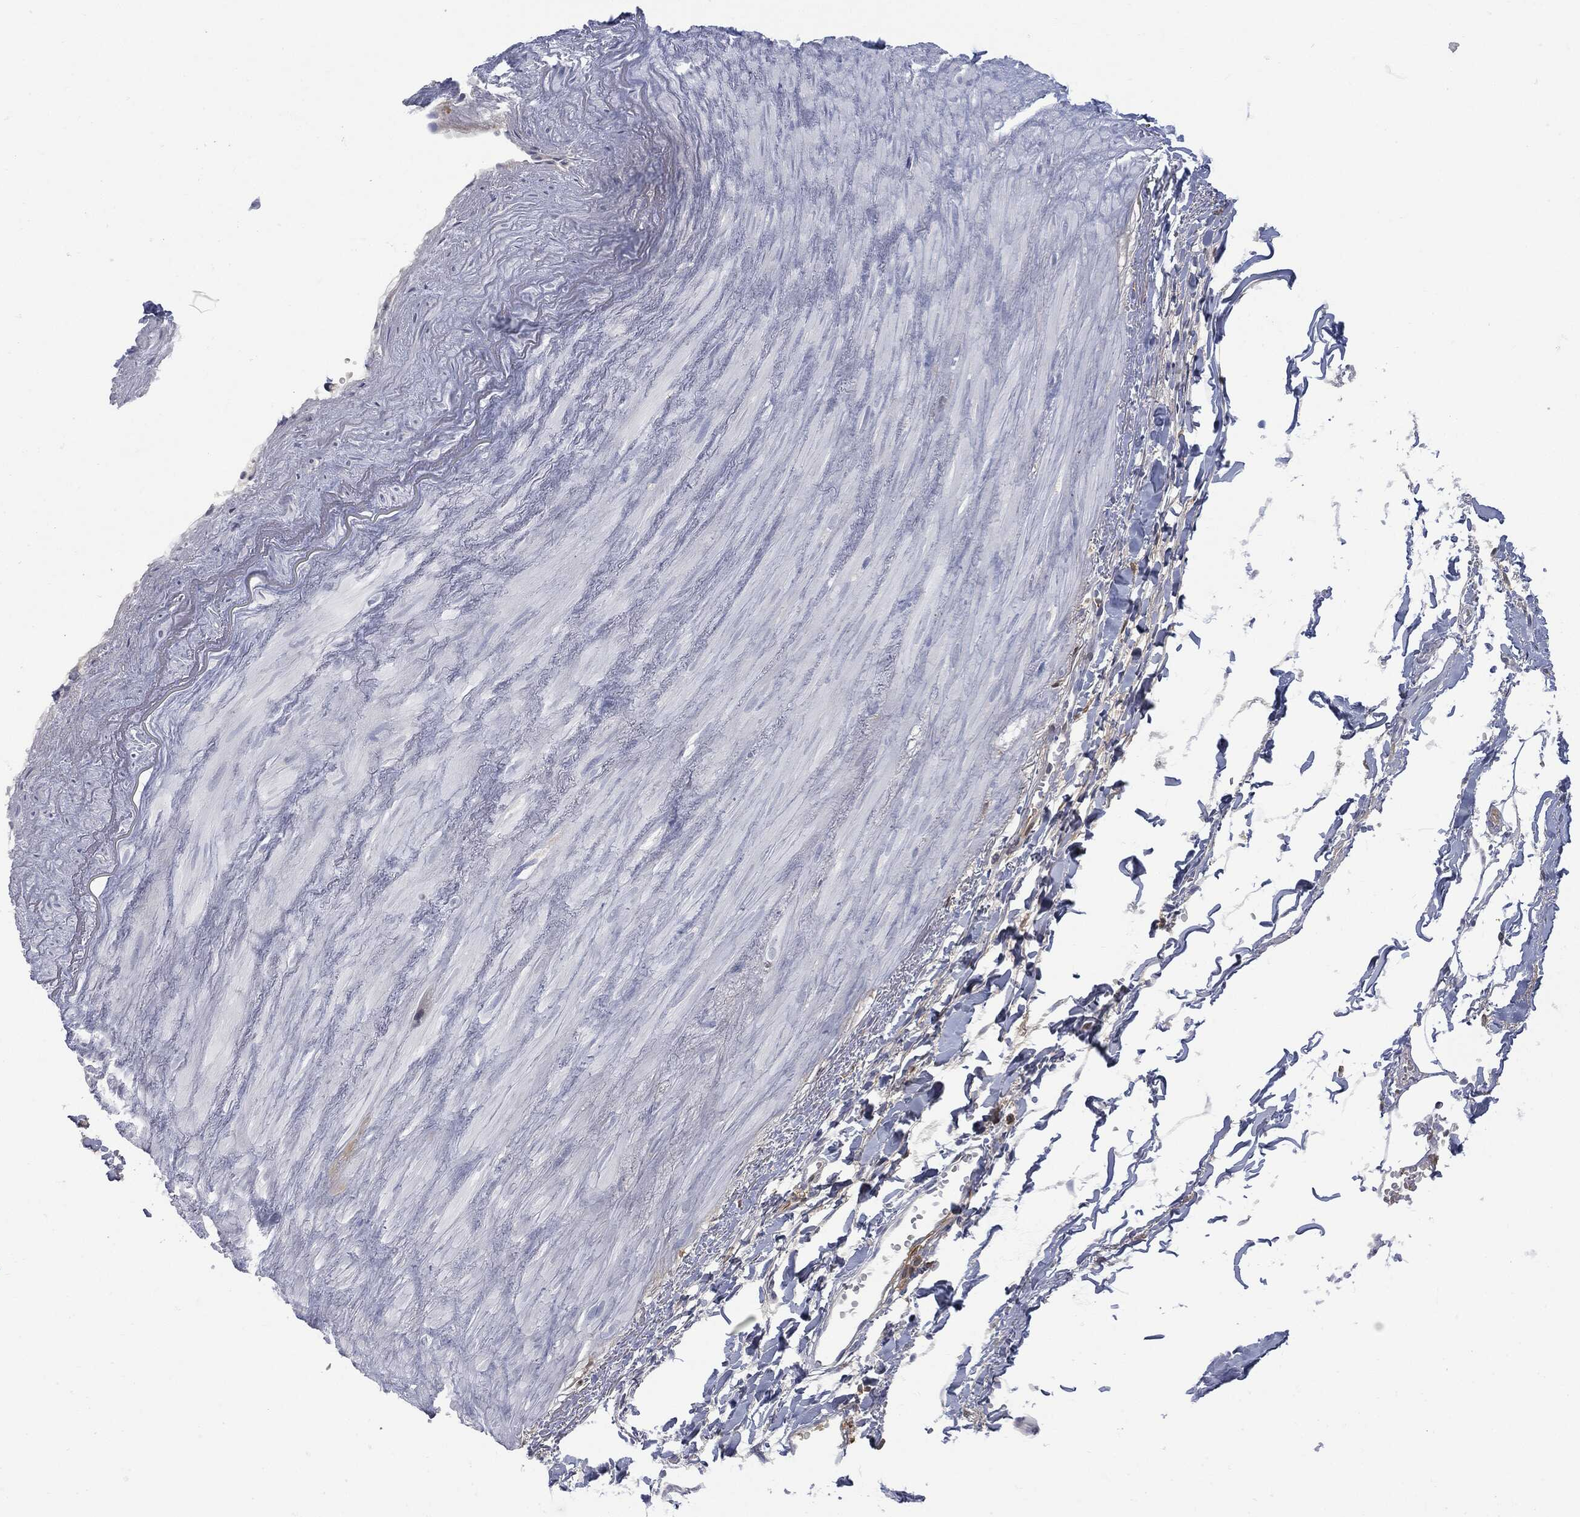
{"staining": {"intensity": "negative", "quantity": "none", "location": "none"}, "tissue": "adipose tissue", "cell_type": "Adipocytes", "image_type": "normal", "snomed": [{"axis": "morphology", "description": "Normal tissue, NOS"}, {"axis": "morphology", "description": "Adenocarcinoma, NOS"}, {"axis": "topography", "description": "Pancreas"}, {"axis": "topography", "description": "Peripheral nerve tissue"}], "caption": "High magnification brightfield microscopy of unremarkable adipose tissue stained with DAB (brown) and counterstained with hematoxylin (blue): adipocytes show no significant staining.", "gene": "BTK", "patient": {"sex": "male", "age": 61}}